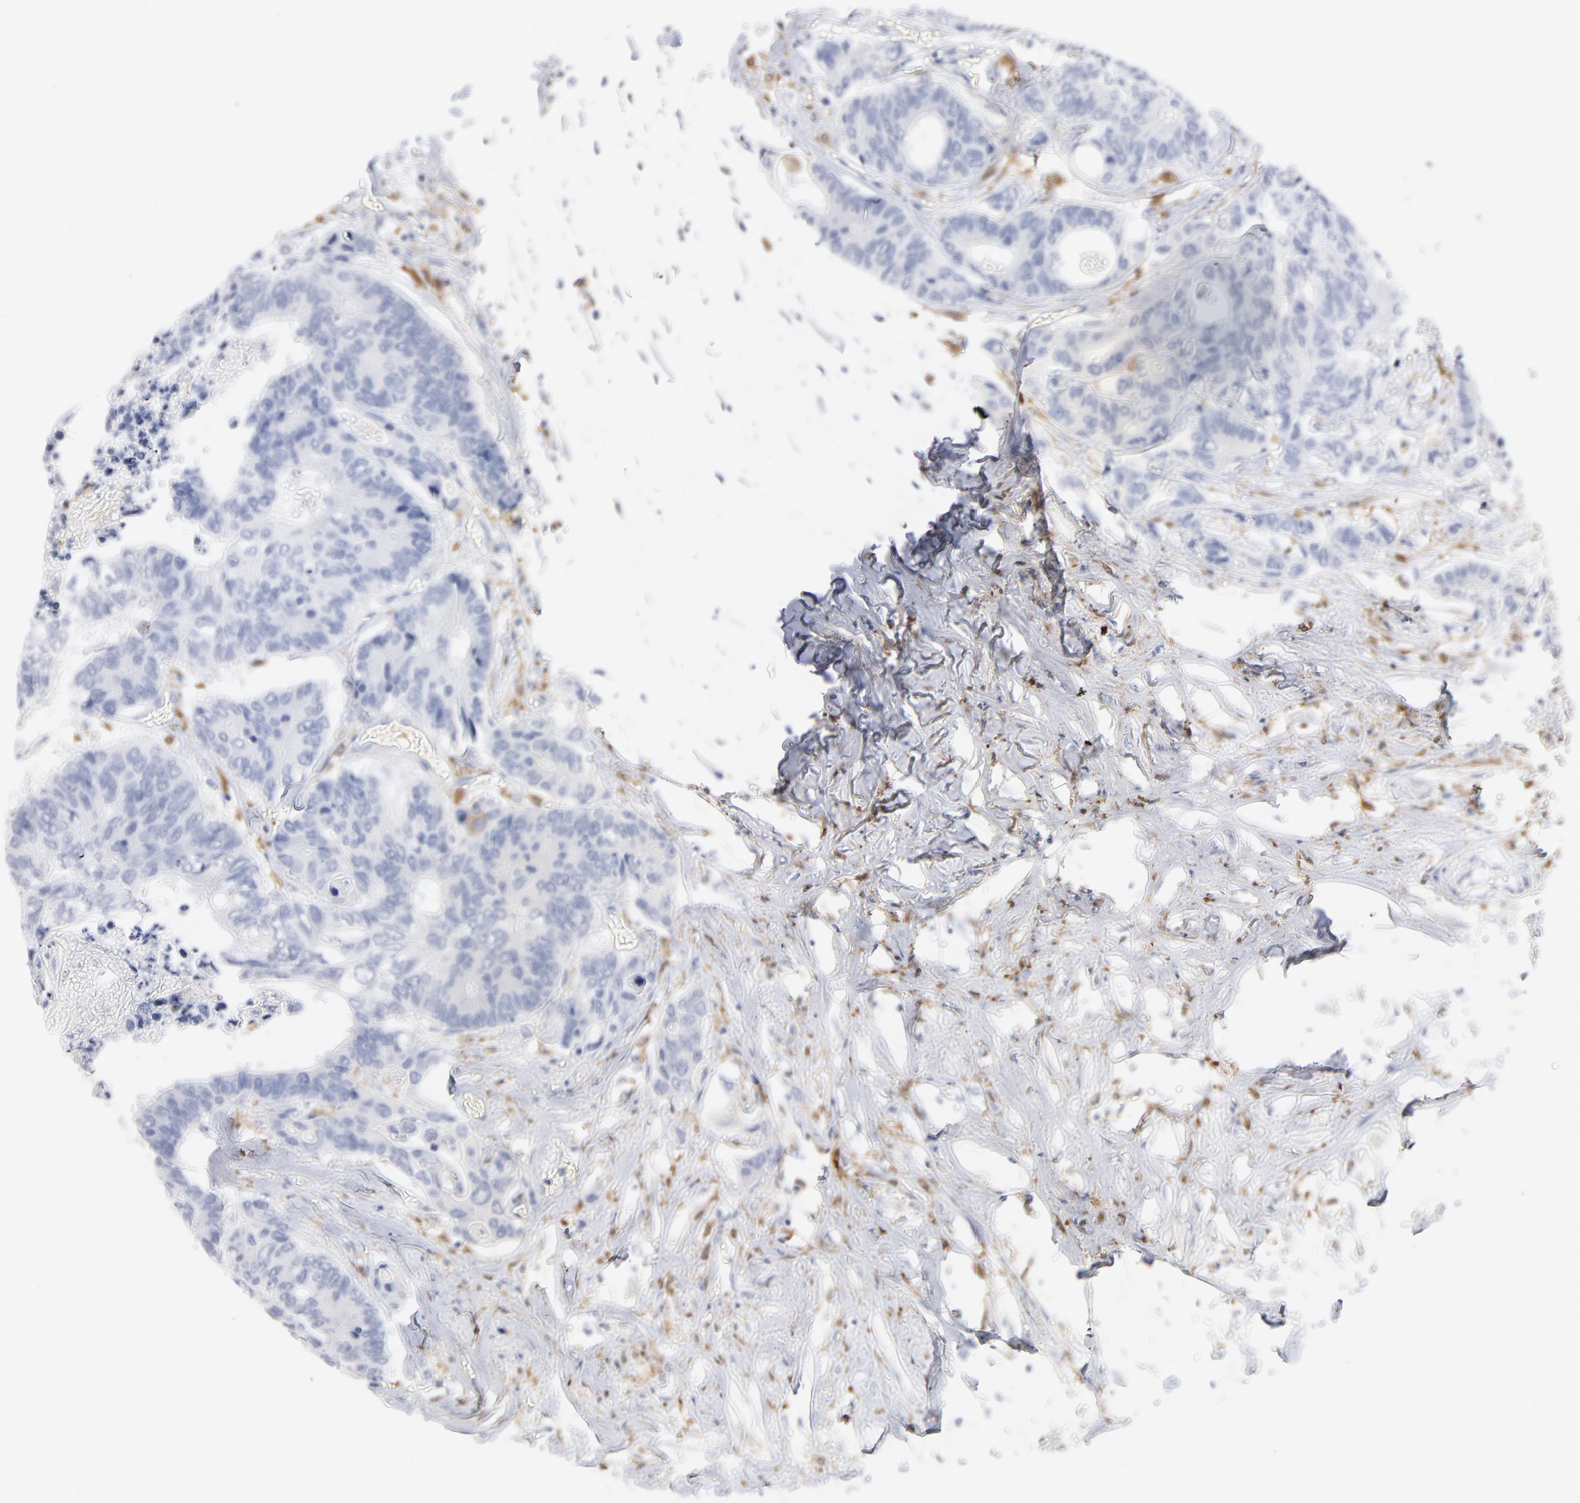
{"staining": {"intensity": "negative", "quantity": "none", "location": "none"}, "tissue": "colorectal cancer", "cell_type": "Tumor cells", "image_type": "cancer", "snomed": [{"axis": "morphology", "description": "Adenocarcinoma, NOS"}, {"axis": "topography", "description": "Rectum"}], "caption": "Protein analysis of colorectal cancer (adenocarcinoma) shows no significant expression in tumor cells.", "gene": "IFIT2", "patient": {"sex": "male", "age": 55}}